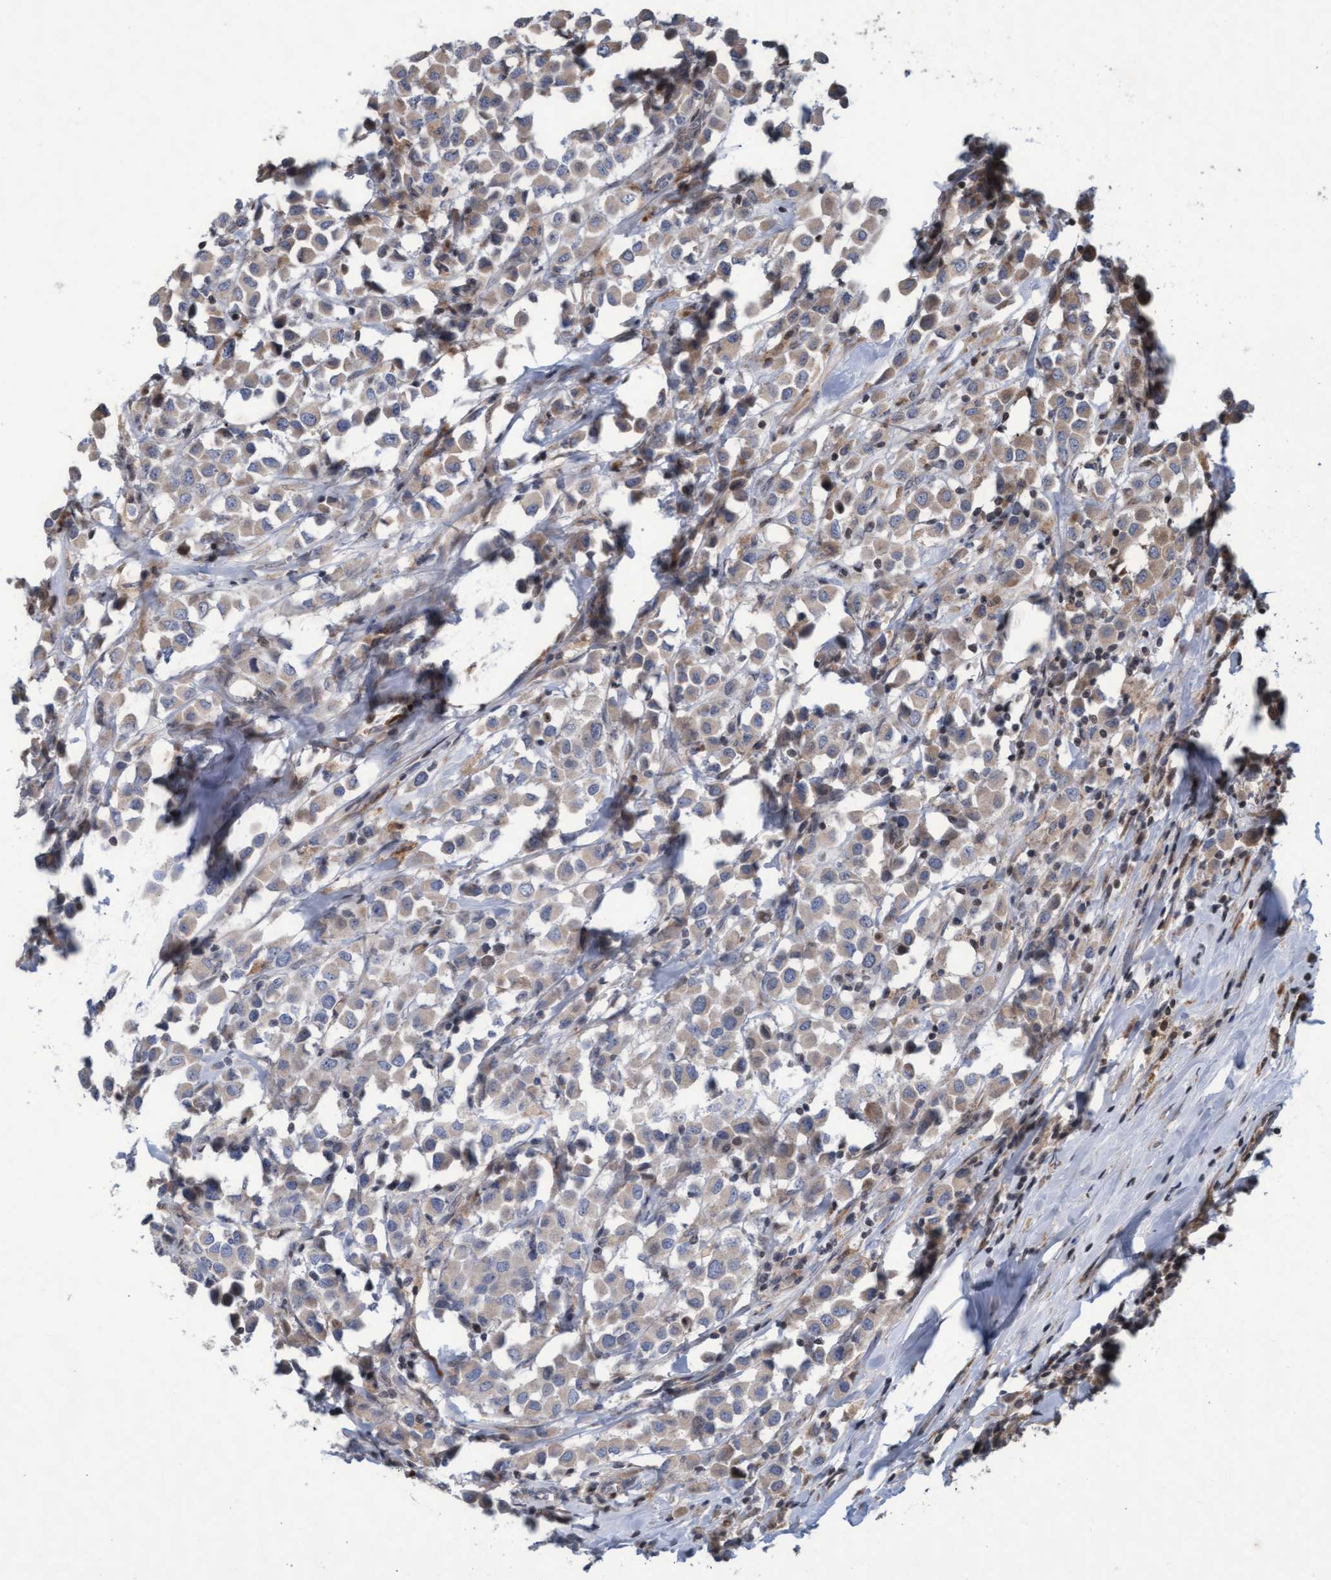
{"staining": {"intensity": "weak", "quantity": ">75%", "location": "cytoplasmic/membranous"}, "tissue": "breast cancer", "cell_type": "Tumor cells", "image_type": "cancer", "snomed": [{"axis": "morphology", "description": "Duct carcinoma"}, {"axis": "topography", "description": "Breast"}], "caption": "Protein staining of breast cancer tissue demonstrates weak cytoplasmic/membranous staining in about >75% of tumor cells.", "gene": "KCNC2", "patient": {"sex": "female", "age": 61}}